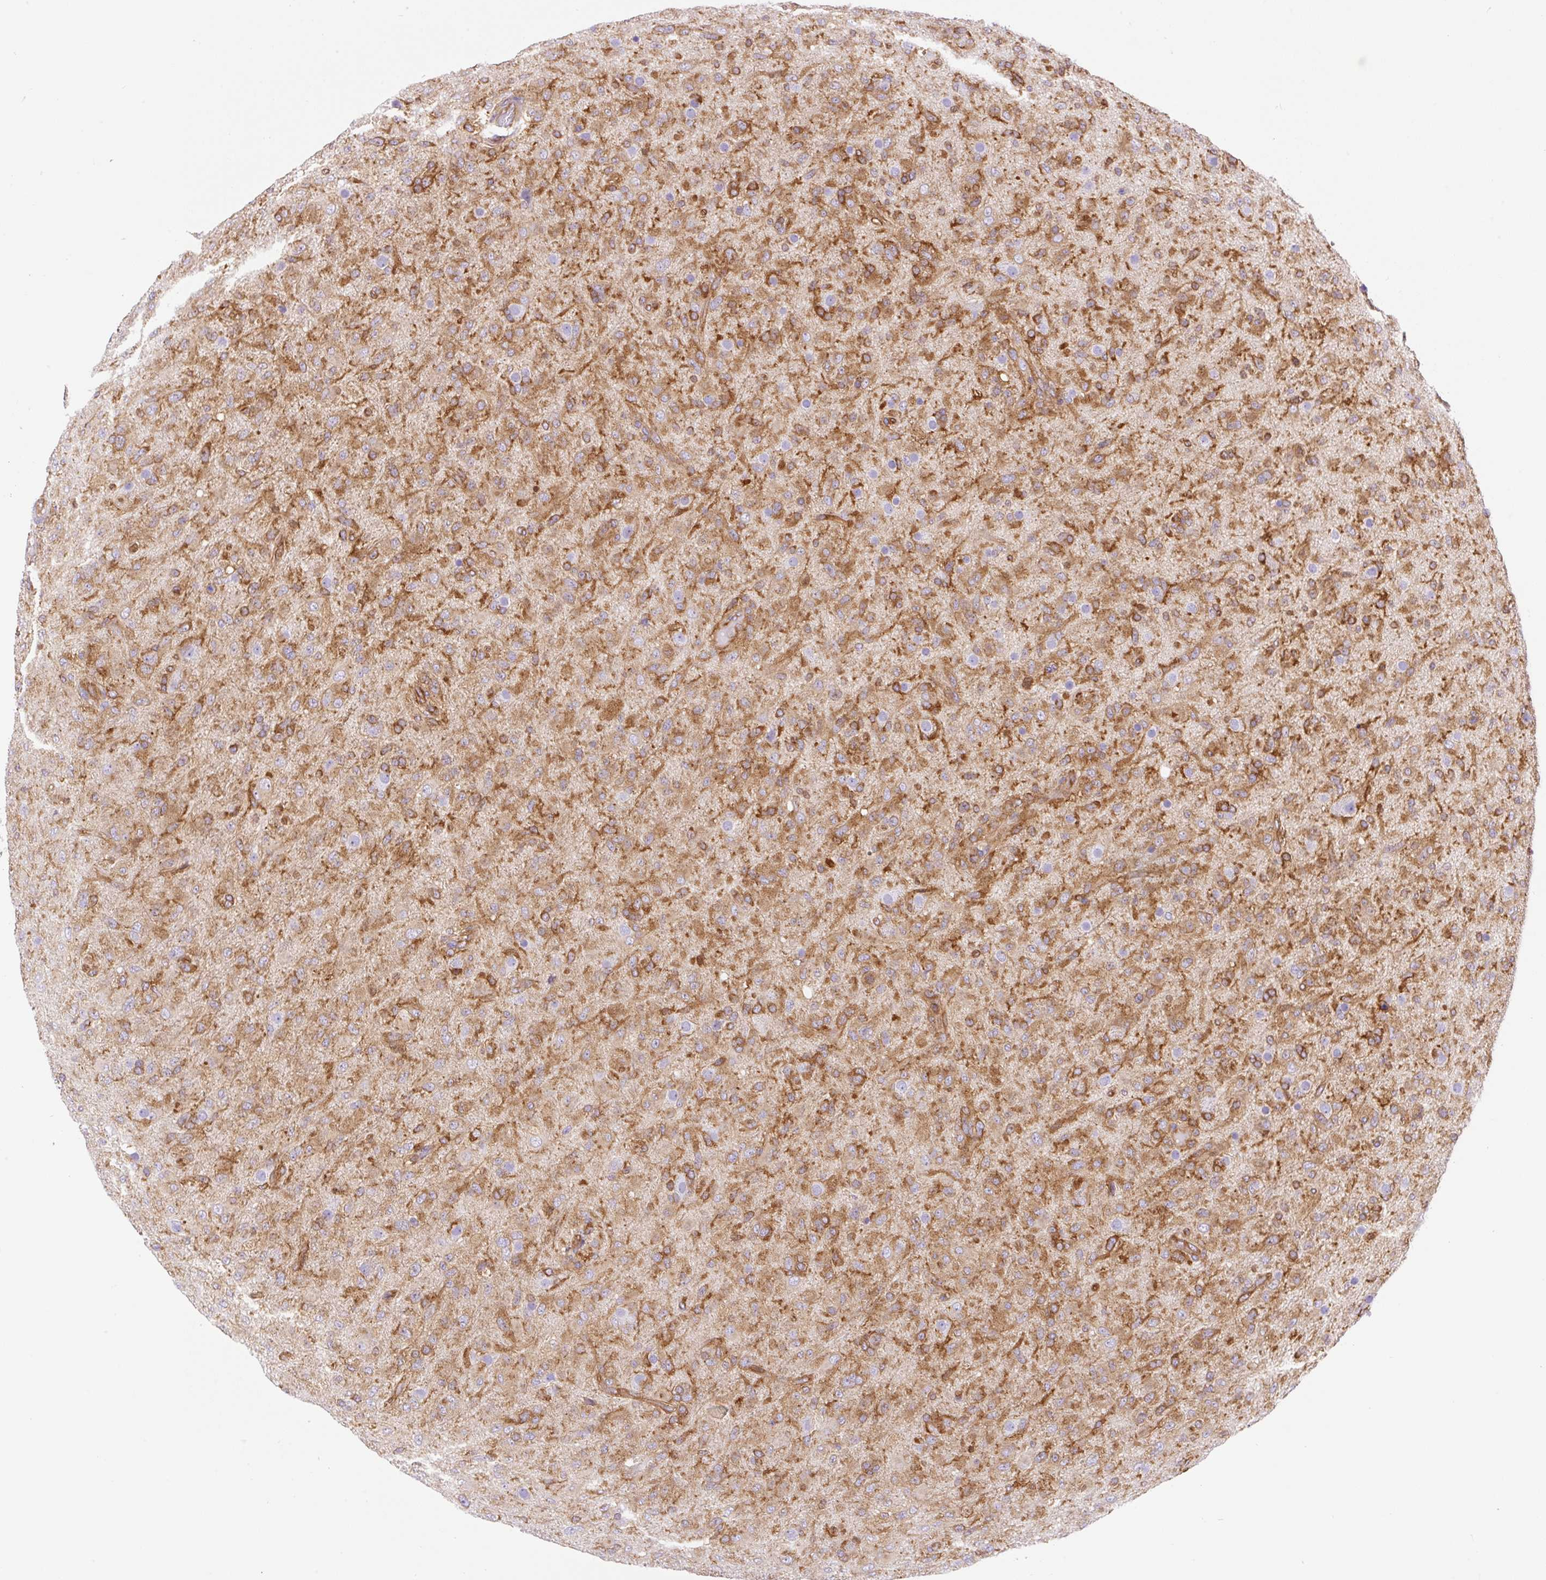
{"staining": {"intensity": "moderate", "quantity": ">75%", "location": "cytoplasmic/membranous"}, "tissue": "glioma", "cell_type": "Tumor cells", "image_type": "cancer", "snomed": [{"axis": "morphology", "description": "Glioma, malignant, Low grade"}, {"axis": "topography", "description": "Brain"}], "caption": "Immunohistochemical staining of malignant glioma (low-grade) reveals medium levels of moderate cytoplasmic/membranous protein positivity in approximately >75% of tumor cells.", "gene": "DNM2", "patient": {"sex": "male", "age": 65}}